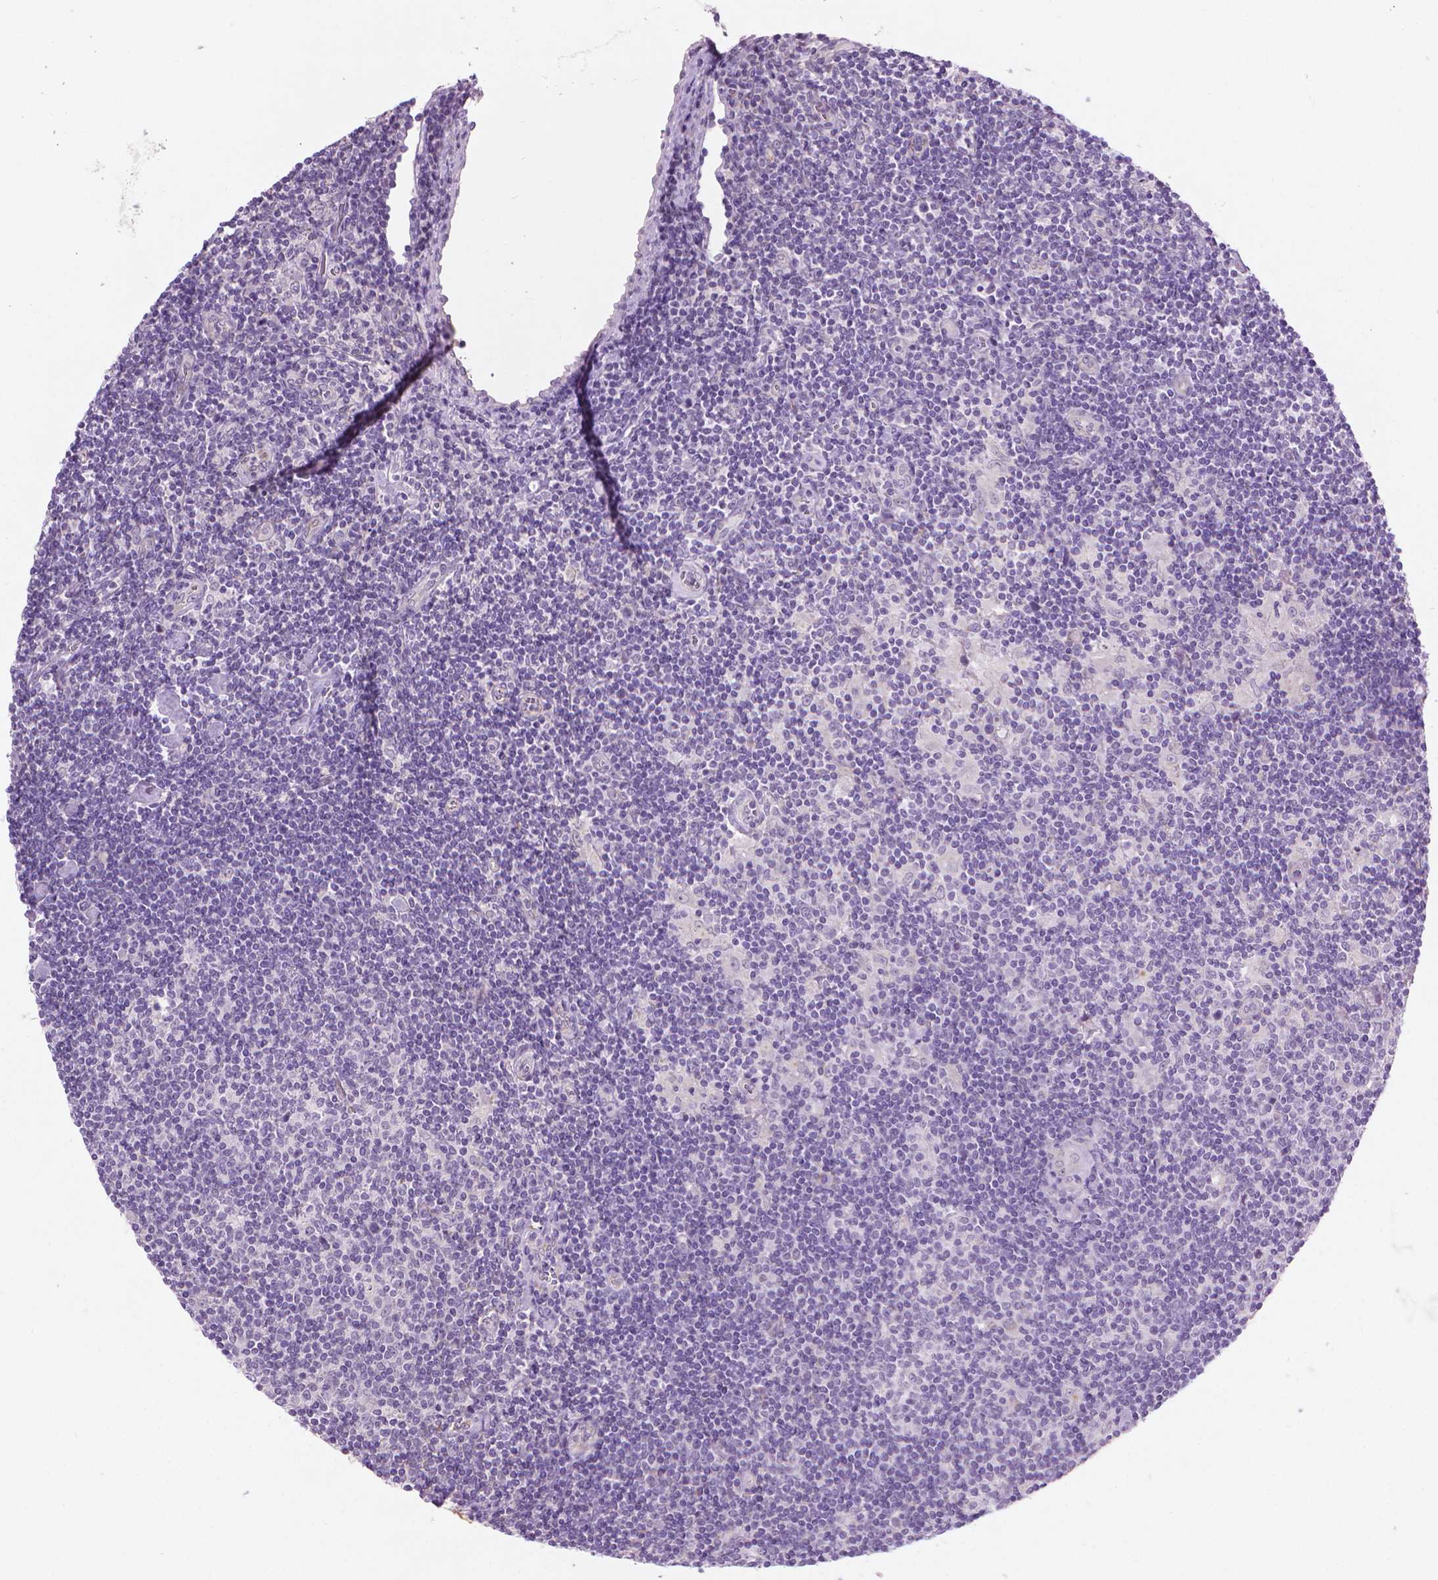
{"staining": {"intensity": "negative", "quantity": "none", "location": "none"}, "tissue": "lymphoma", "cell_type": "Tumor cells", "image_type": "cancer", "snomed": [{"axis": "morphology", "description": "Hodgkin's disease, NOS"}, {"axis": "topography", "description": "Lymph node"}], "caption": "An image of human Hodgkin's disease is negative for staining in tumor cells.", "gene": "KRT73", "patient": {"sex": "male", "age": 40}}